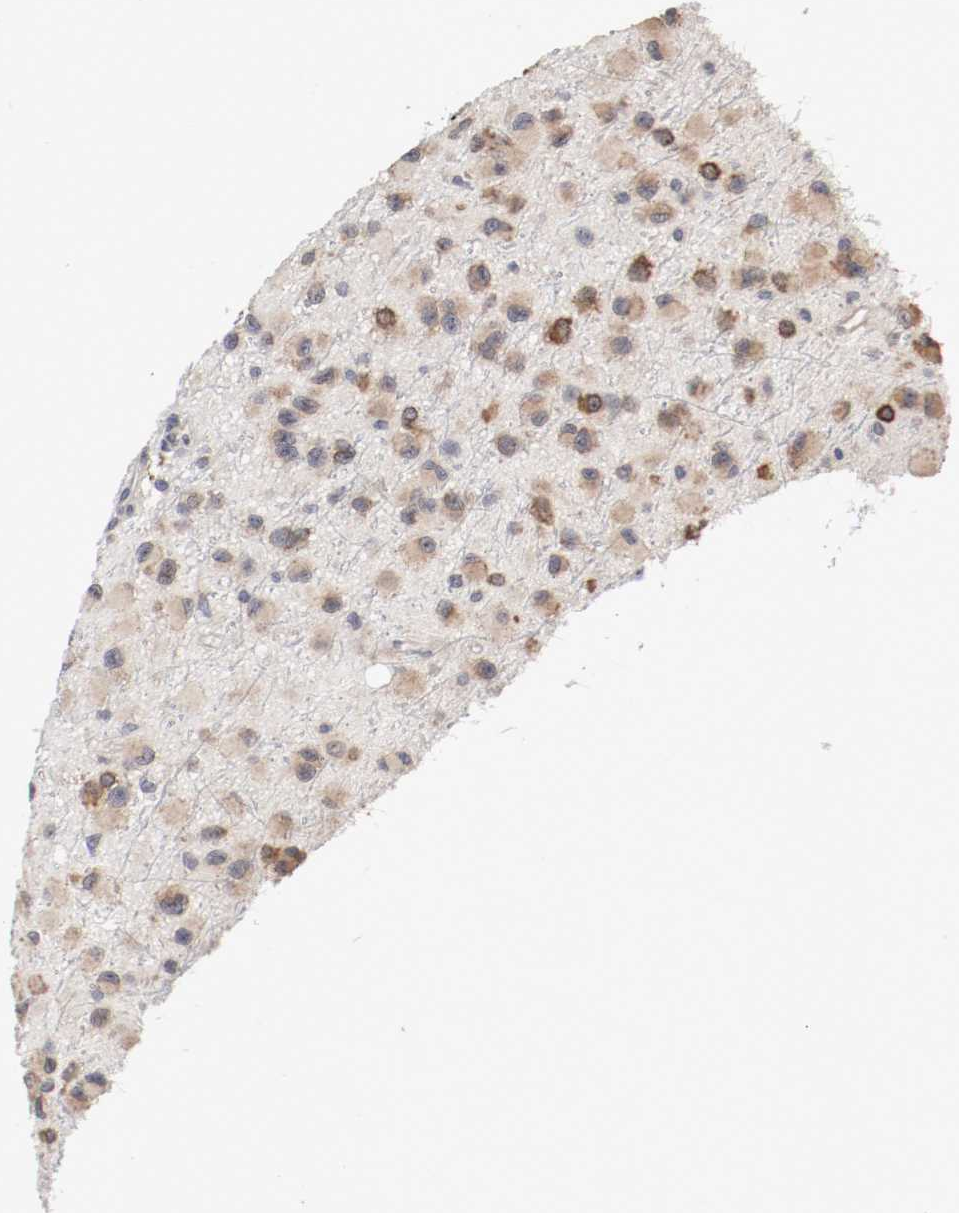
{"staining": {"intensity": "moderate", "quantity": ">75%", "location": "cytoplasmic/membranous"}, "tissue": "glioma", "cell_type": "Tumor cells", "image_type": "cancer", "snomed": [{"axis": "morphology", "description": "Glioma, malignant, Low grade"}, {"axis": "topography", "description": "Brain"}], "caption": "The immunohistochemical stain highlights moderate cytoplasmic/membranous staining in tumor cells of glioma tissue.", "gene": "FKBP3", "patient": {"sex": "male", "age": 42}}